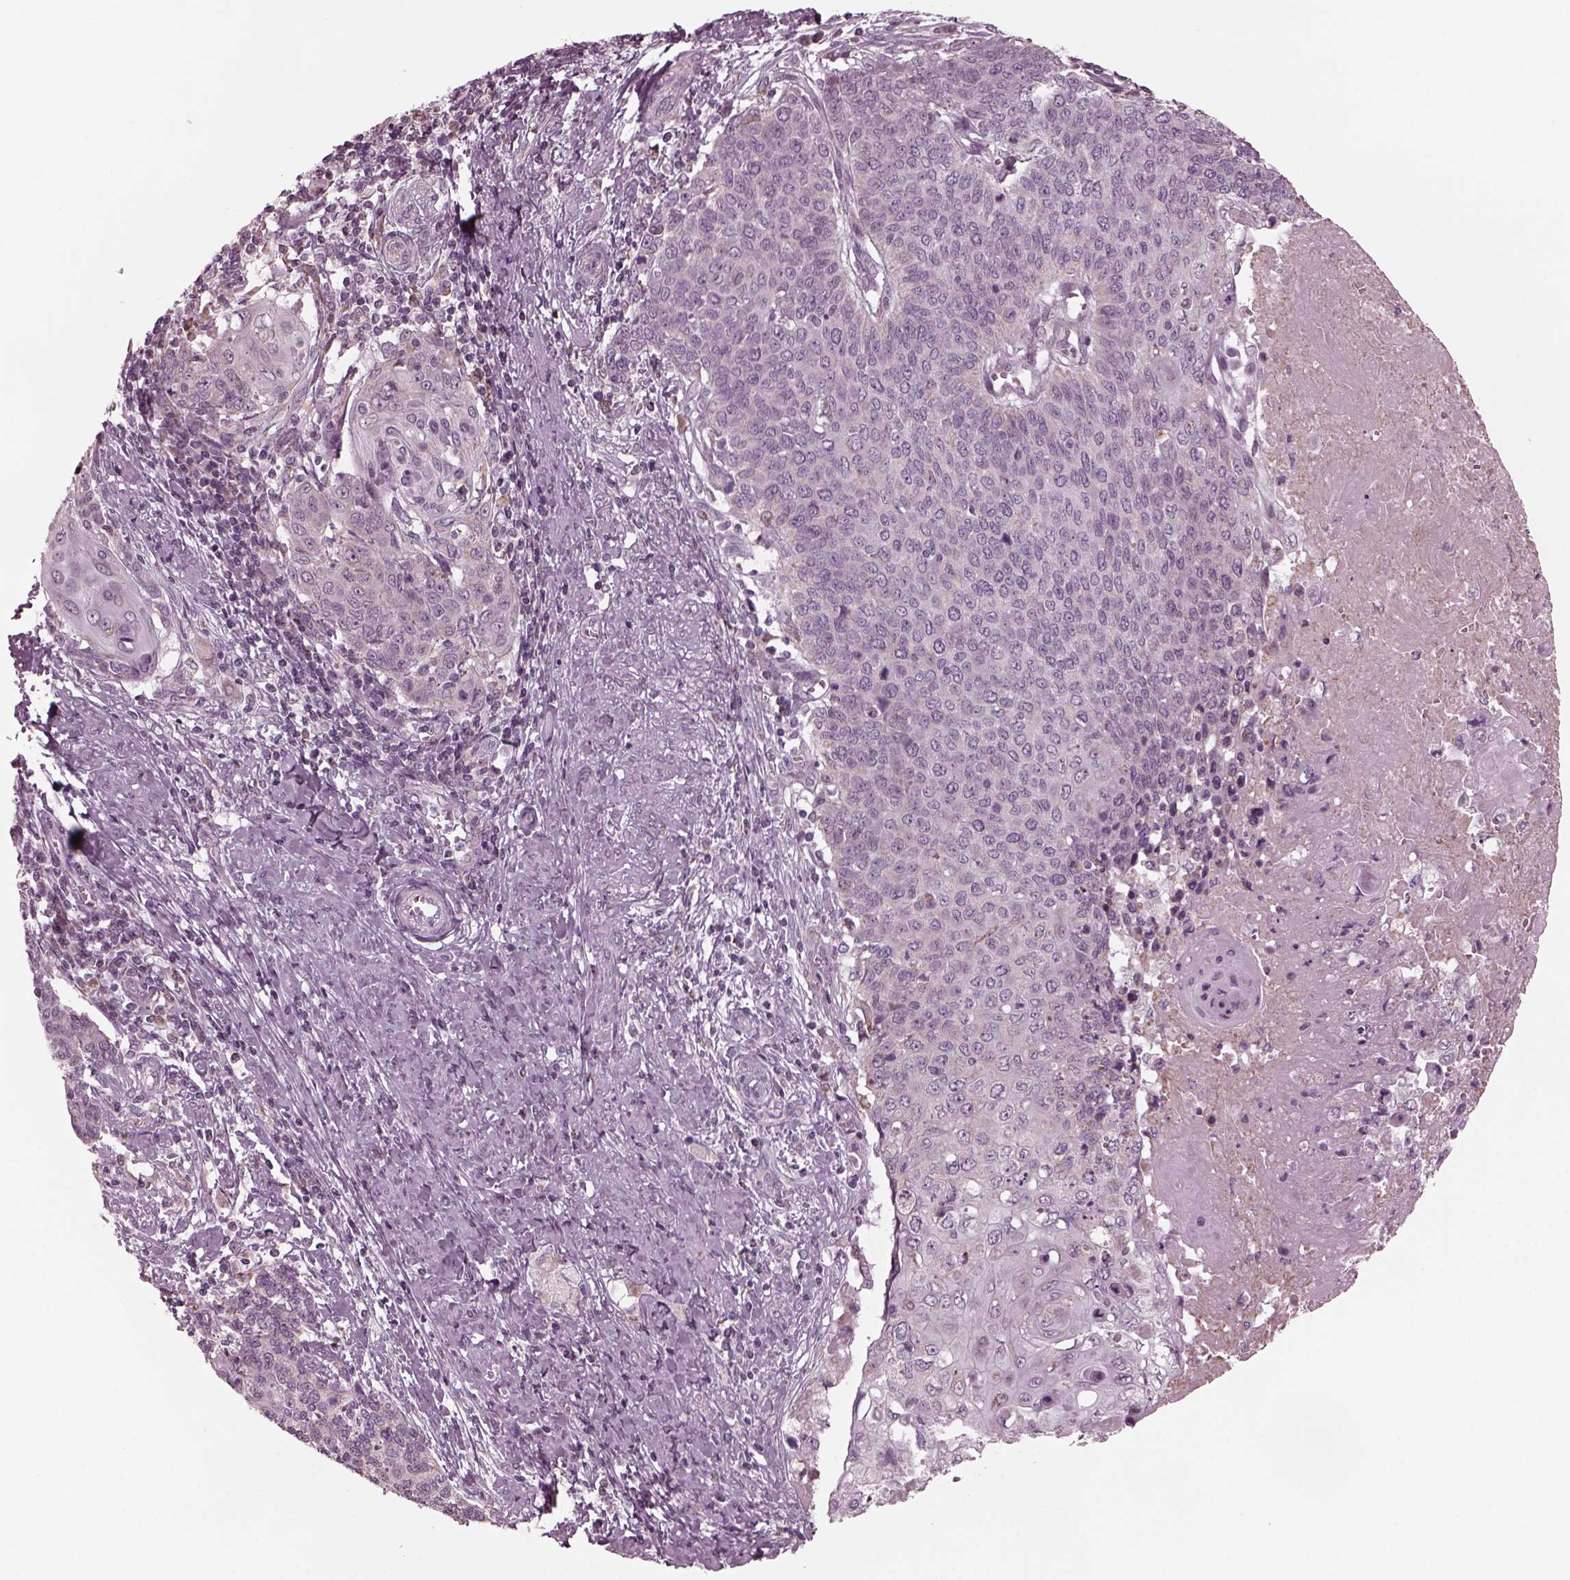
{"staining": {"intensity": "negative", "quantity": "none", "location": "none"}, "tissue": "cervical cancer", "cell_type": "Tumor cells", "image_type": "cancer", "snomed": [{"axis": "morphology", "description": "Squamous cell carcinoma, NOS"}, {"axis": "topography", "description": "Cervix"}], "caption": "A high-resolution photomicrograph shows IHC staining of squamous cell carcinoma (cervical), which reveals no significant positivity in tumor cells. (Immunohistochemistry, brightfield microscopy, high magnification).", "gene": "CELSR3", "patient": {"sex": "female", "age": 39}}